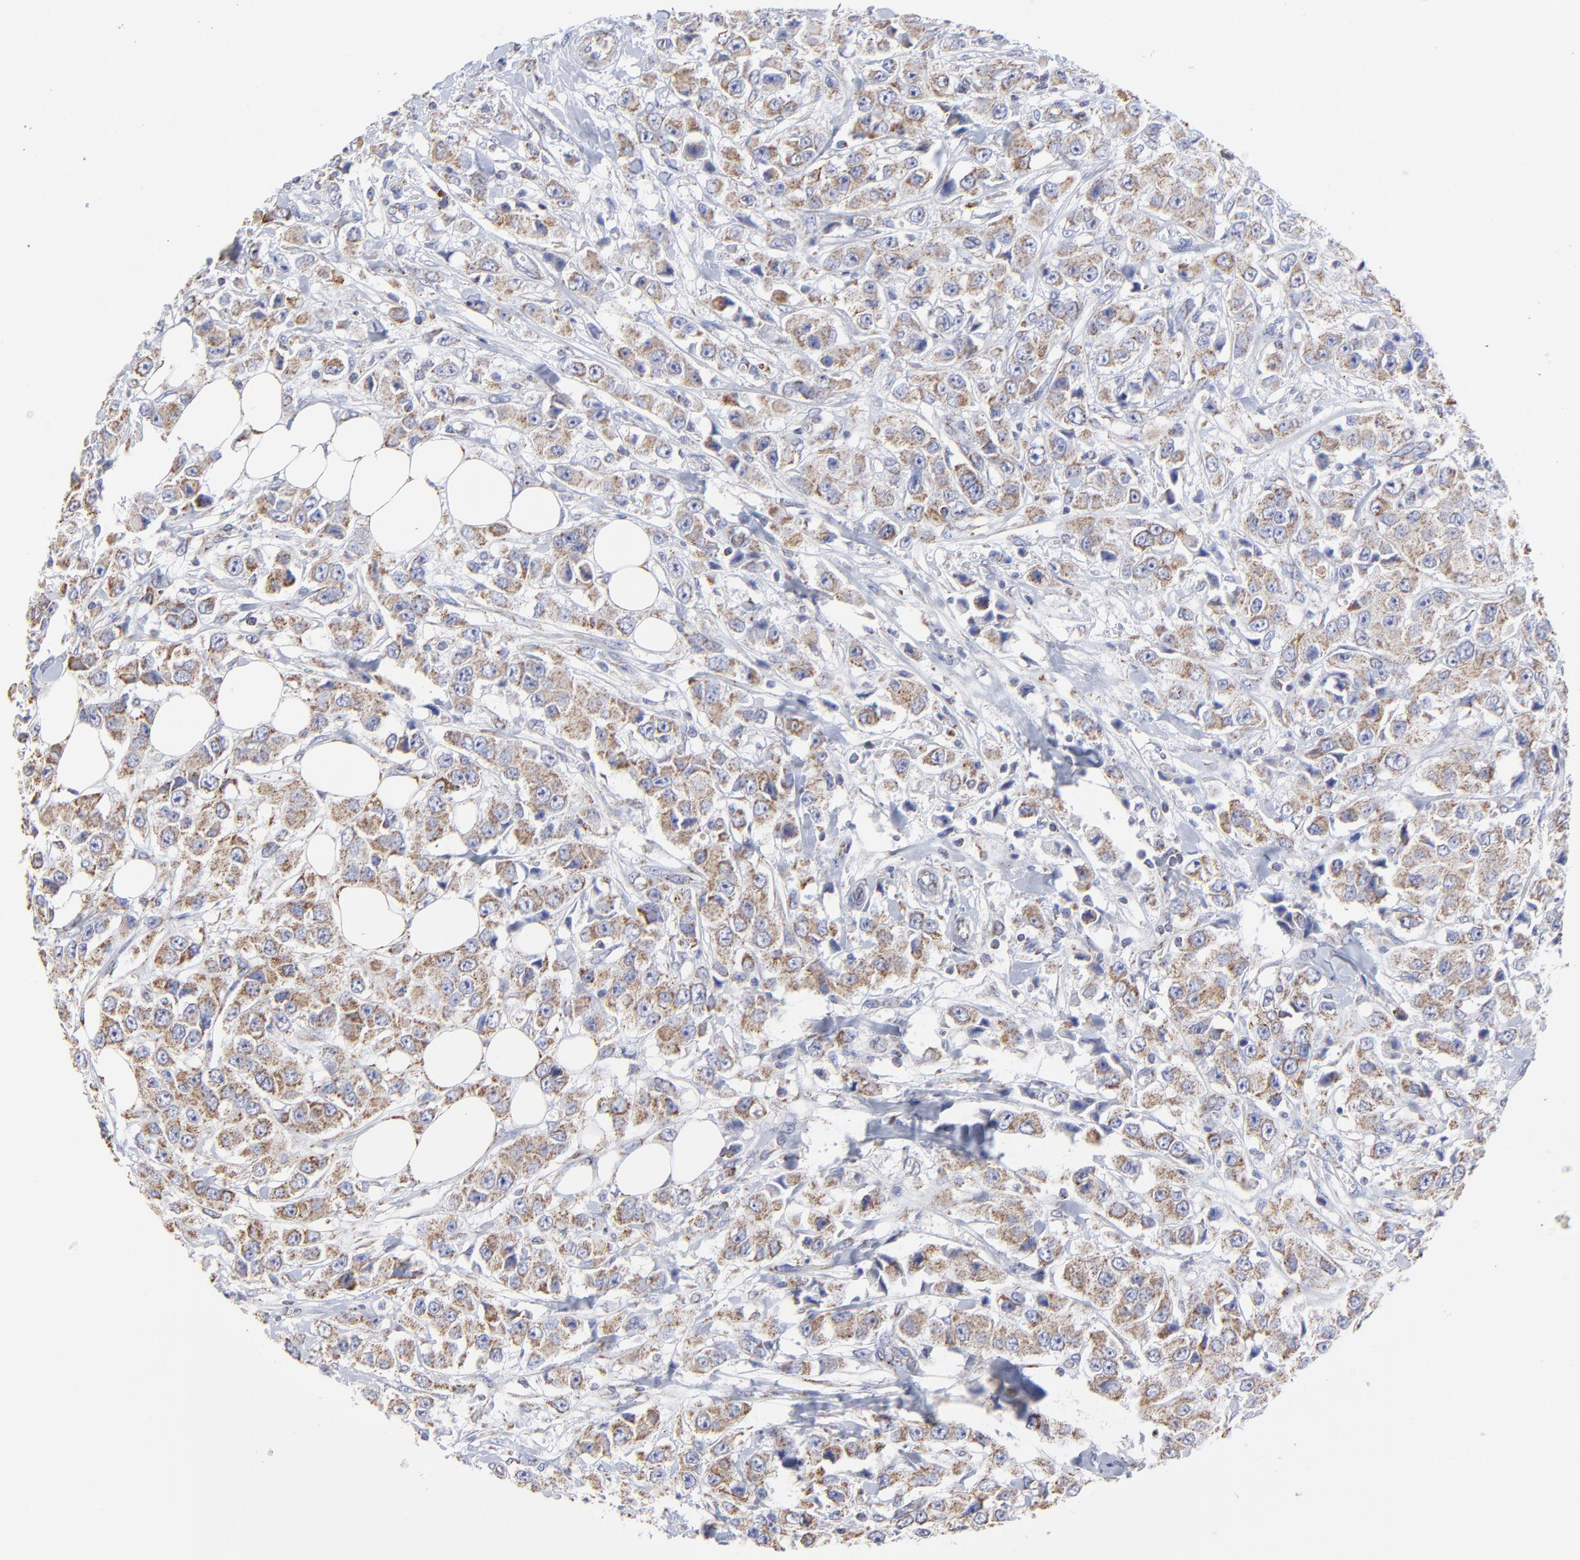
{"staining": {"intensity": "weak", "quantity": ">75%", "location": "cytoplasmic/membranous"}, "tissue": "breast cancer", "cell_type": "Tumor cells", "image_type": "cancer", "snomed": [{"axis": "morphology", "description": "Duct carcinoma"}, {"axis": "topography", "description": "Breast"}], "caption": "Breast invasive ductal carcinoma stained with DAB (3,3'-diaminobenzidine) immunohistochemistry (IHC) exhibits low levels of weak cytoplasmic/membranous expression in about >75% of tumor cells.", "gene": "PINK1", "patient": {"sex": "female", "age": 58}}